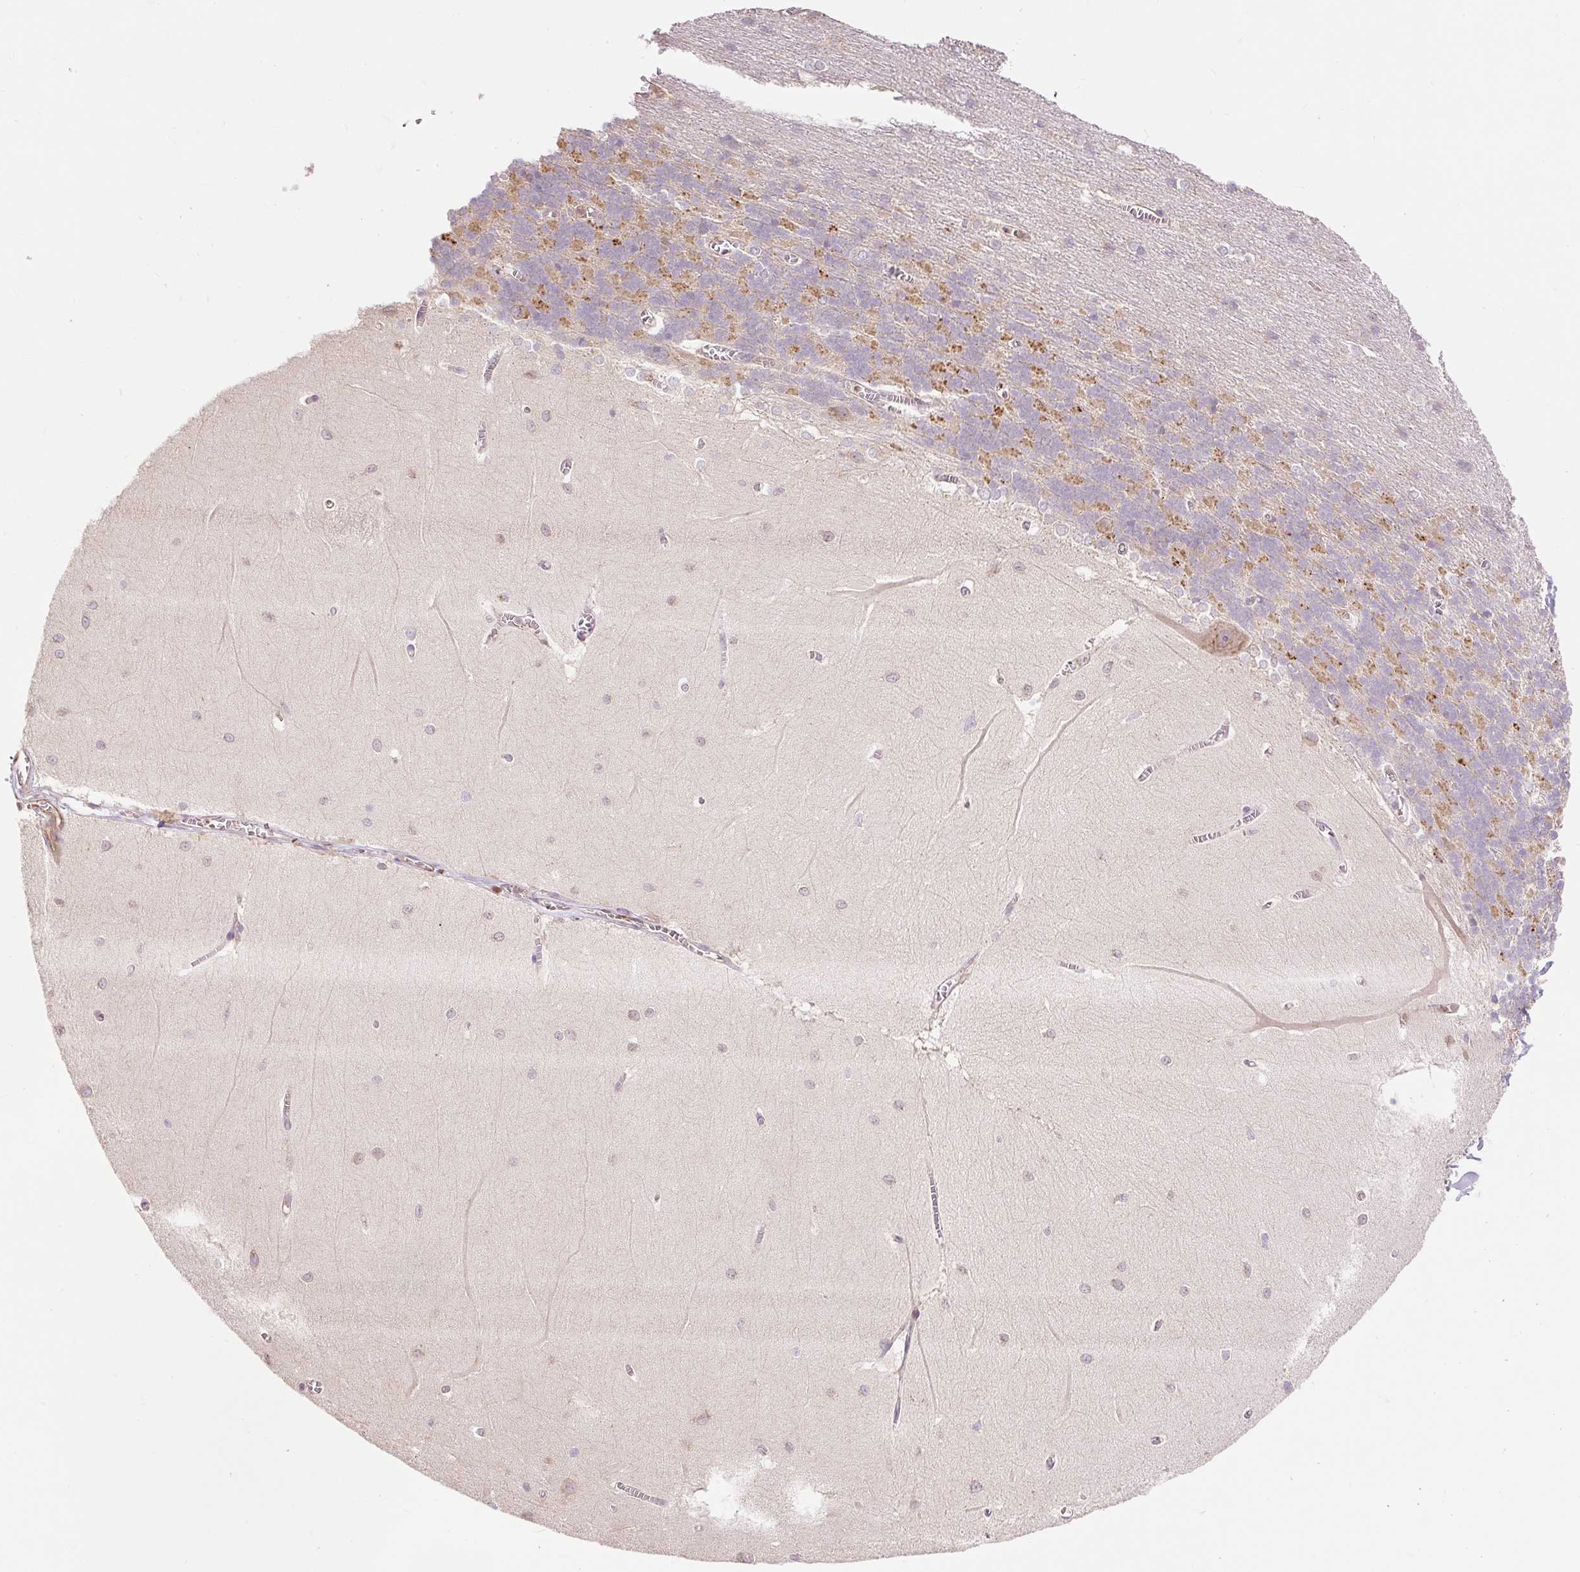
{"staining": {"intensity": "weak", "quantity": "25%-75%", "location": "cytoplasmic/membranous"}, "tissue": "cerebellum", "cell_type": "Cells in granular layer", "image_type": "normal", "snomed": [{"axis": "morphology", "description": "Normal tissue, NOS"}, {"axis": "topography", "description": "Cerebellum"}], "caption": "Cerebellum stained with IHC displays weak cytoplasmic/membranous staining in about 25%-75% of cells in granular layer. The protein is stained brown, and the nuclei are stained in blue (DAB IHC with brightfield microscopy, high magnification).", "gene": "EMC10", "patient": {"sex": "male", "age": 37}}